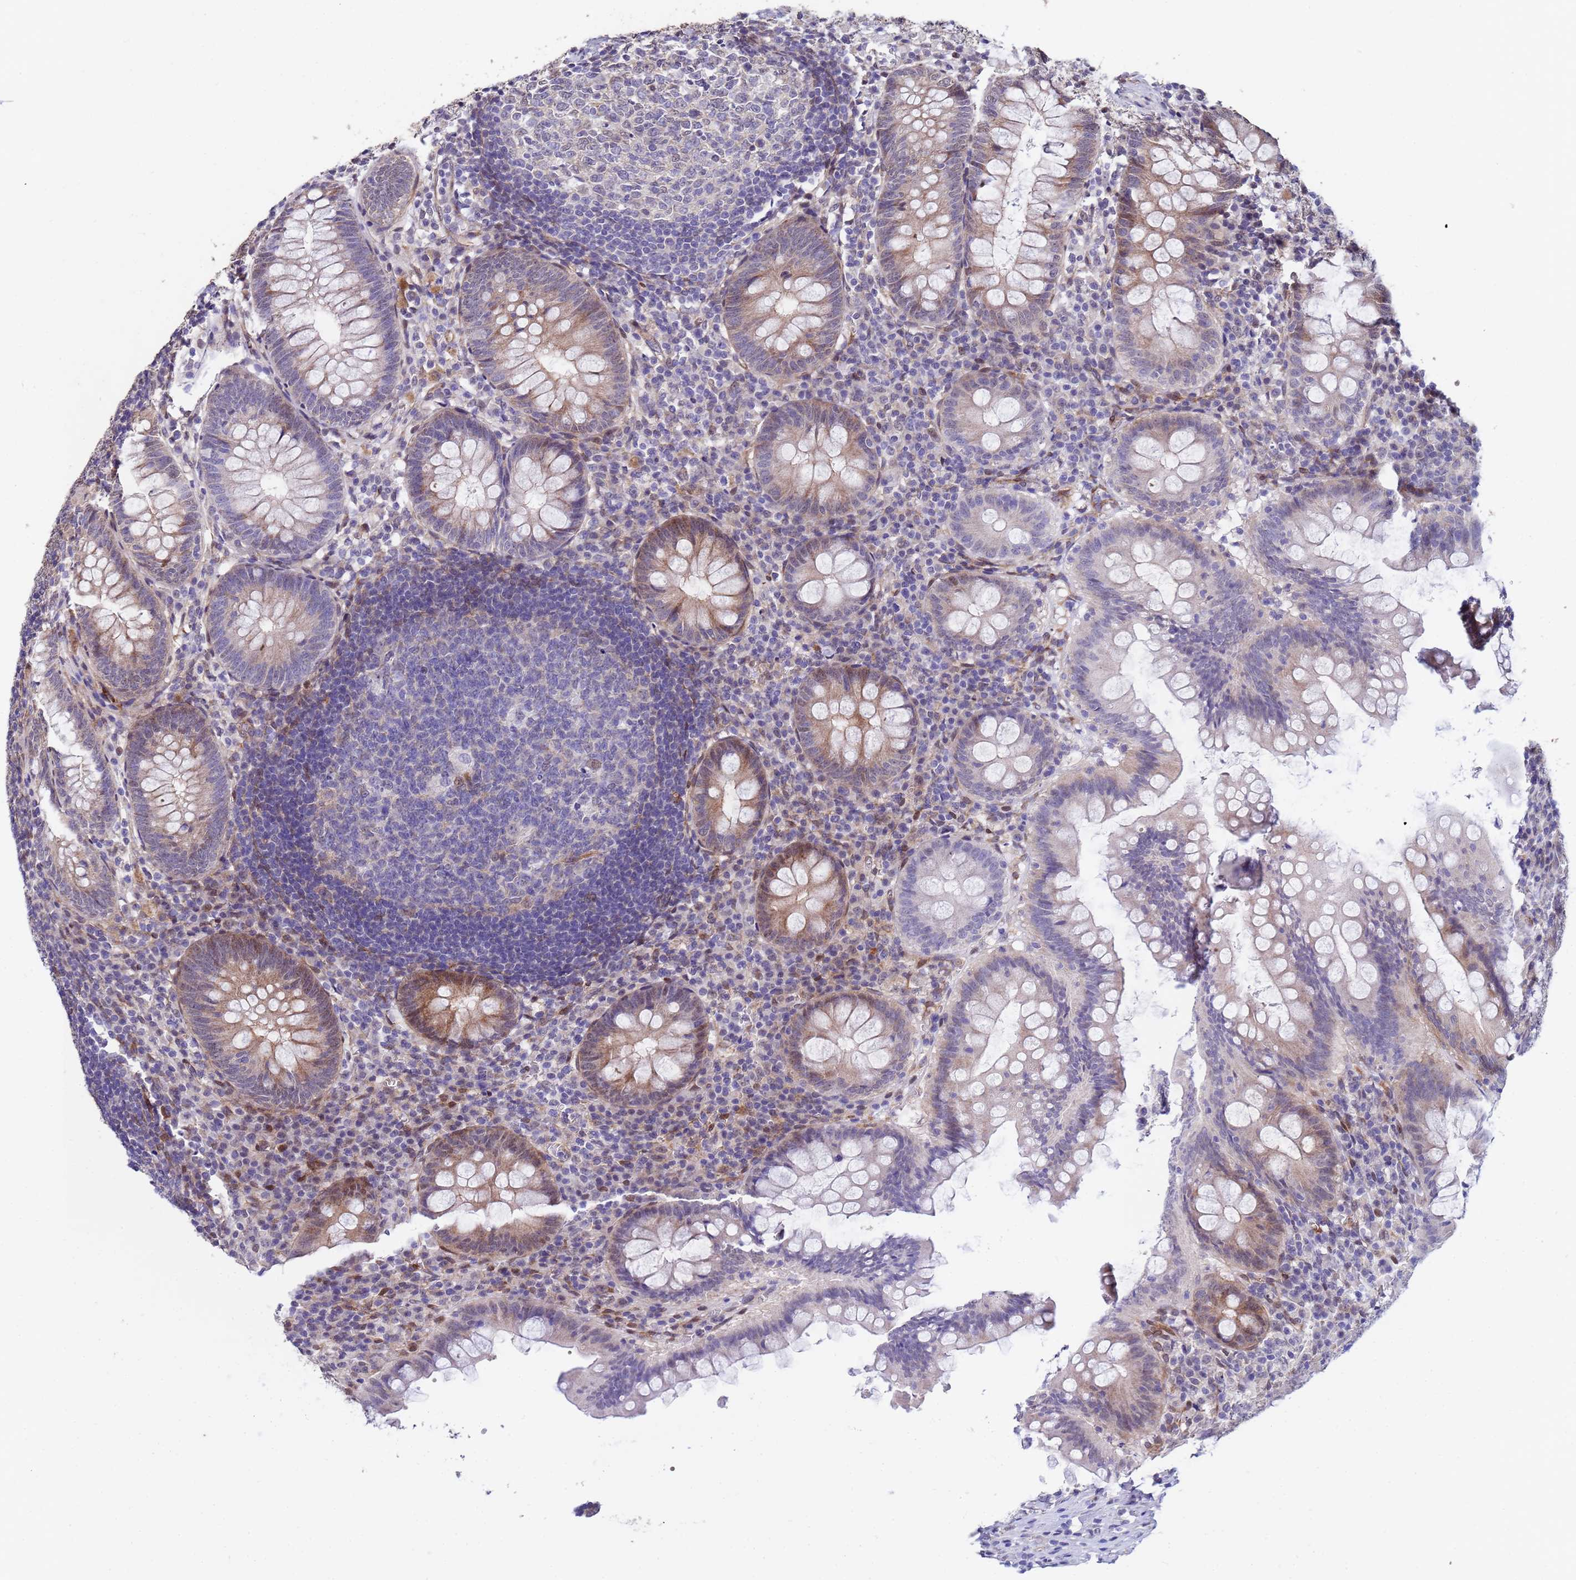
{"staining": {"intensity": "moderate", "quantity": "25%-75%", "location": "cytoplasmic/membranous,nuclear"}, "tissue": "appendix", "cell_type": "Glandular cells", "image_type": "normal", "snomed": [{"axis": "morphology", "description": "Normal tissue, NOS"}, {"axis": "topography", "description": "Appendix"}], "caption": "Appendix stained with DAB IHC displays medium levels of moderate cytoplasmic/membranous,nuclear staining in about 25%-75% of glandular cells.", "gene": "TRIP6", "patient": {"sex": "male", "age": 56}}